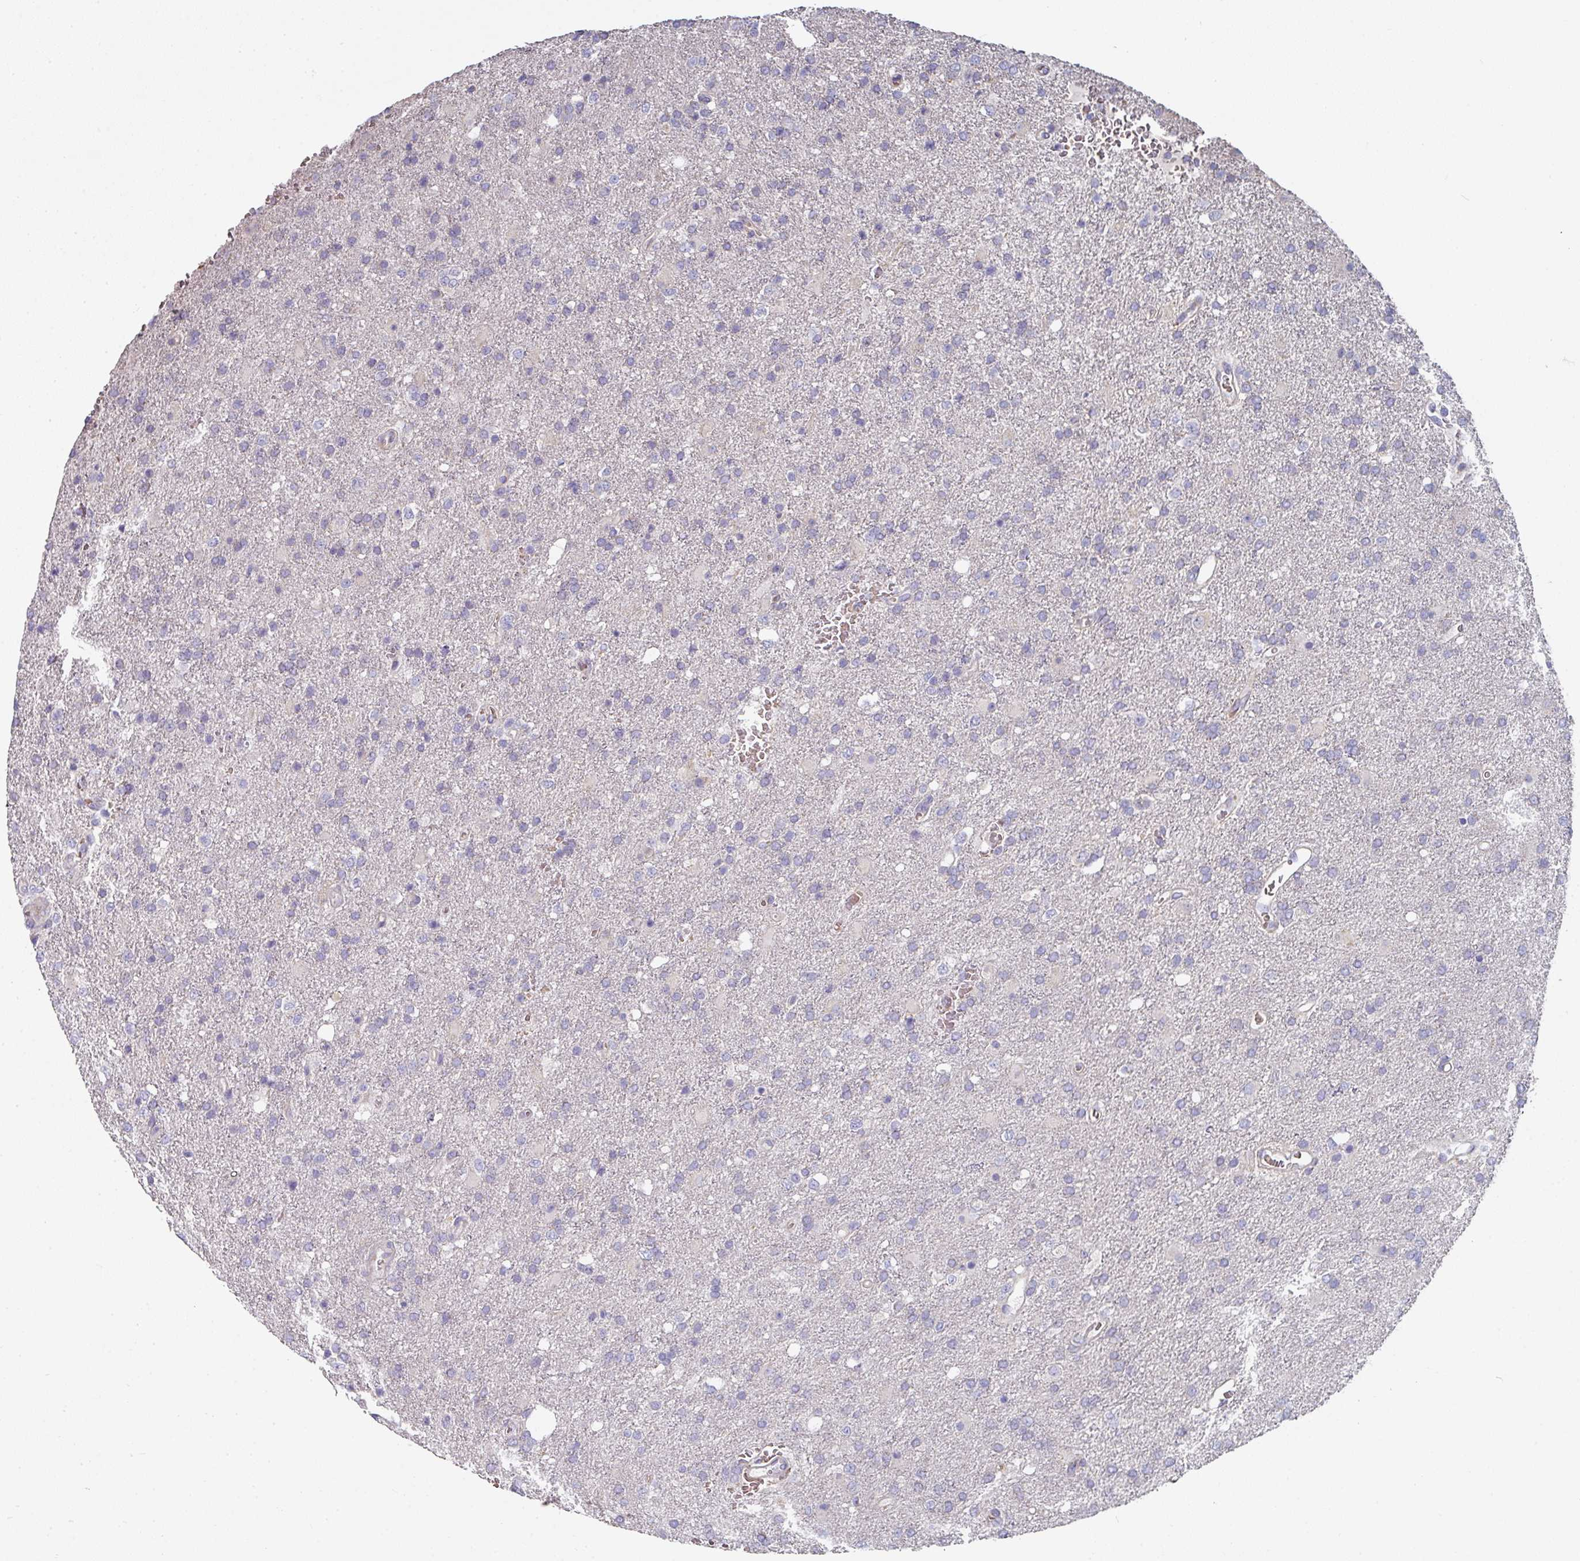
{"staining": {"intensity": "negative", "quantity": "none", "location": "none"}, "tissue": "glioma", "cell_type": "Tumor cells", "image_type": "cancer", "snomed": [{"axis": "morphology", "description": "Glioma, malignant, High grade"}, {"axis": "topography", "description": "Brain"}], "caption": "Malignant high-grade glioma was stained to show a protein in brown. There is no significant positivity in tumor cells.", "gene": "PYROXD2", "patient": {"sex": "female", "age": 74}}